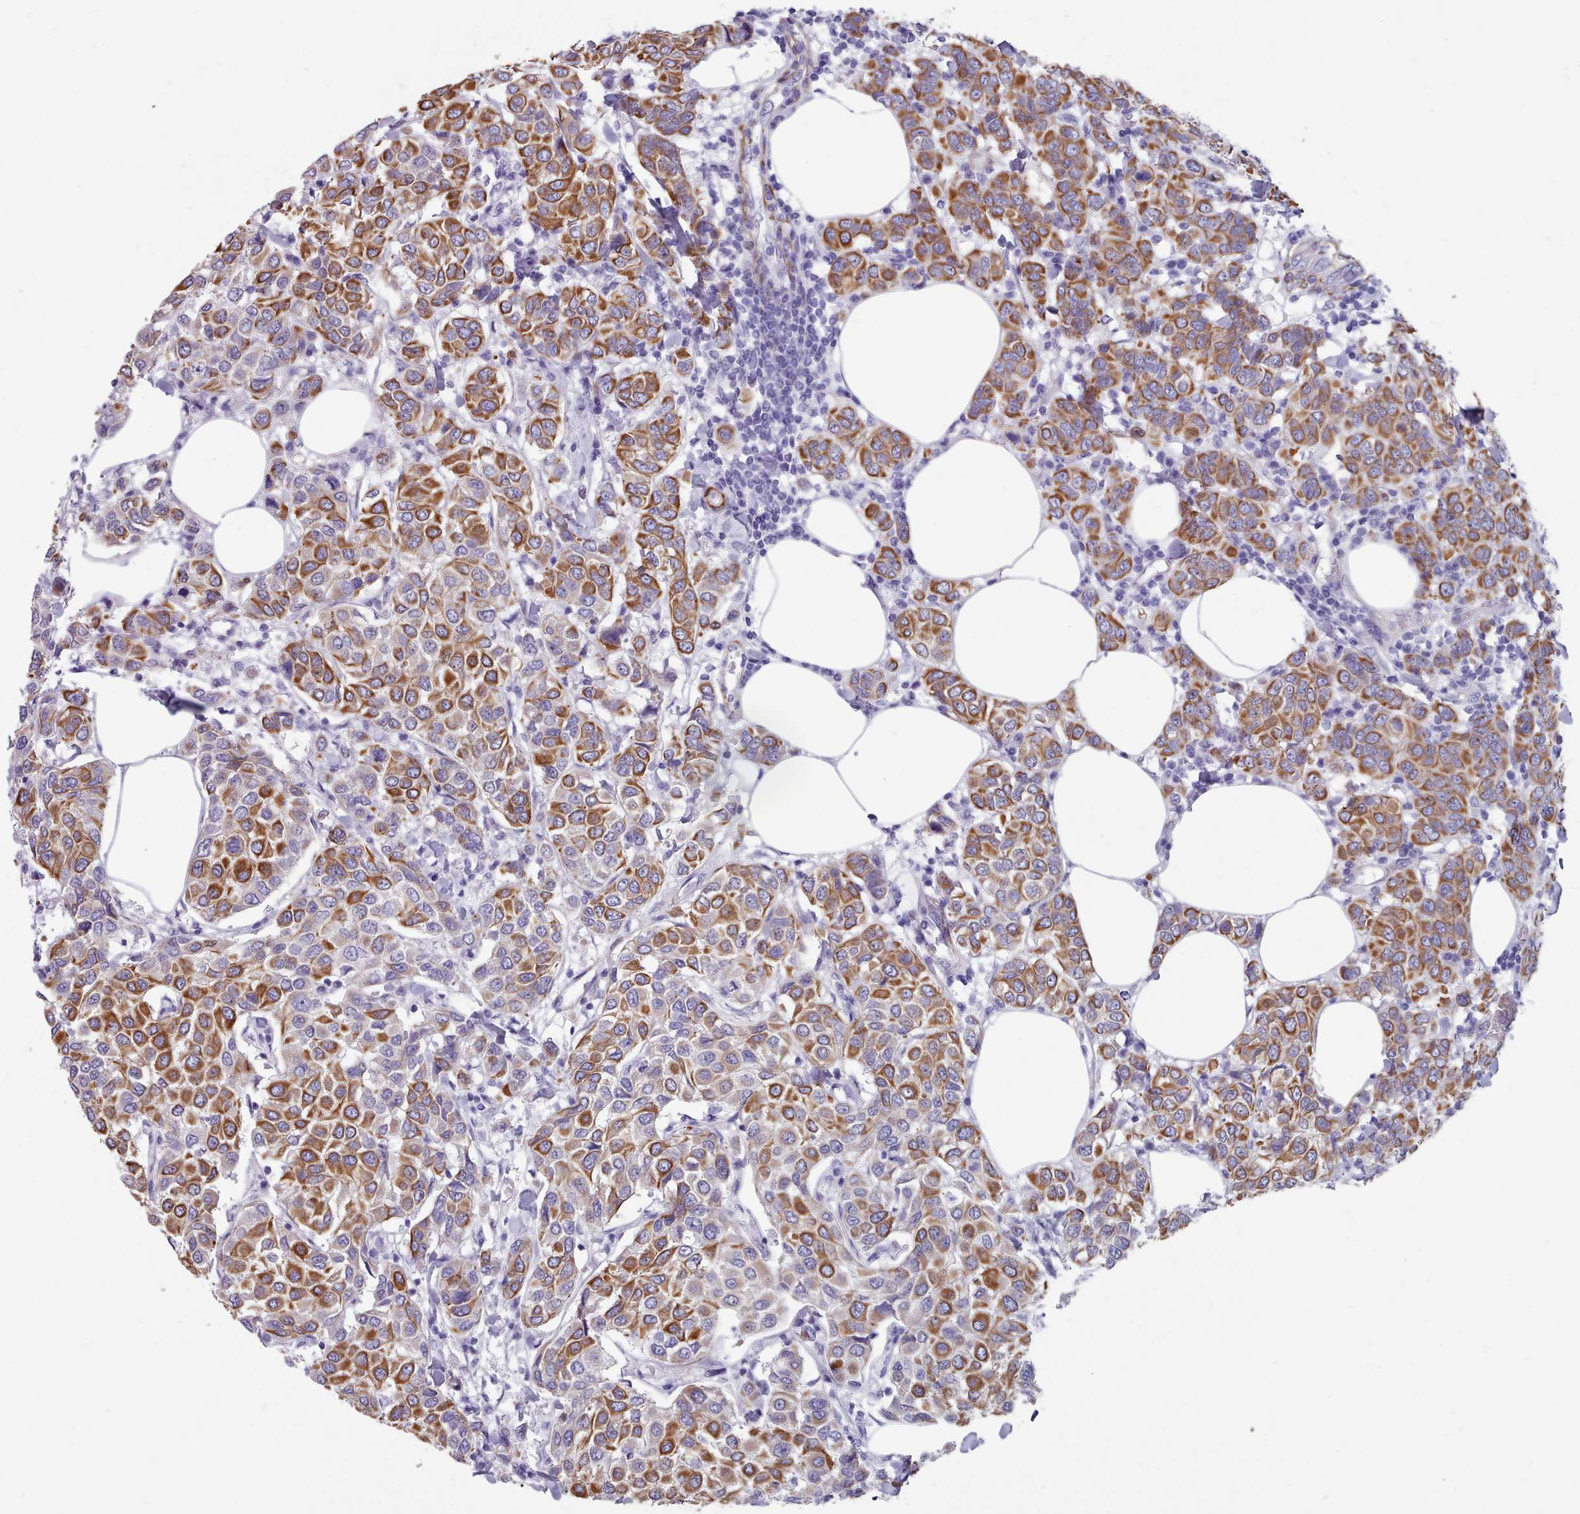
{"staining": {"intensity": "strong", "quantity": ">75%", "location": "cytoplasmic/membranous"}, "tissue": "breast cancer", "cell_type": "Tumor cells", "image_type": "cancer", "snomed": [{"axis": "morphology", "description": "Duct carcinoma"}, {"axis": "topography", "description": "Breast"}], "caption": "The image demonstrates immunohistochemical staining of breast cancer. There is strong cytoplasmic/membranous expression is seen in about >75% of tumor cells.", "gene": "FPGS", "patient": {"sex": "female", "age": 55}}